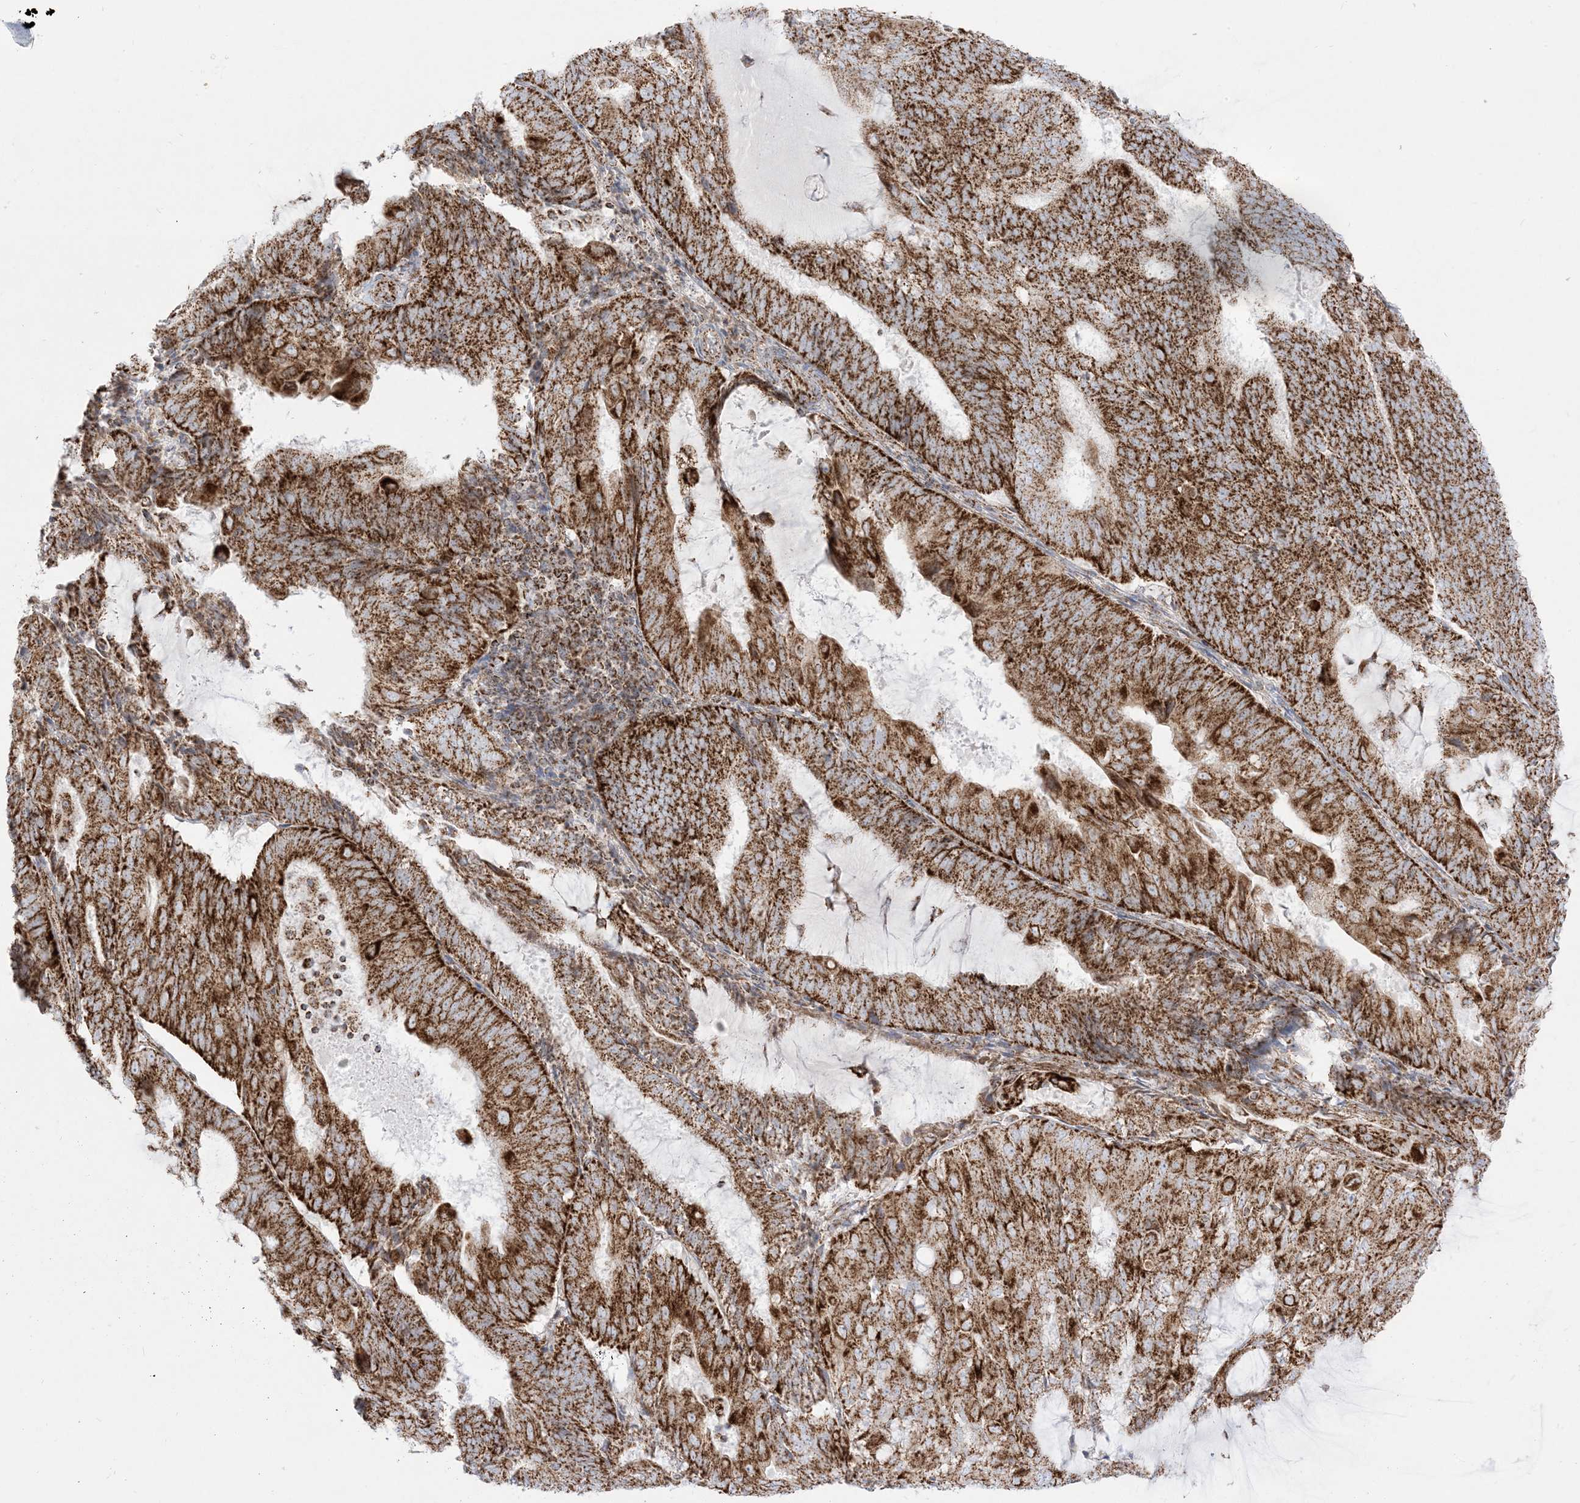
{"staining": {"intensity": "strong", "quantity": ">75%", "location": "cytoplasmic/membranous"}, "tissue": "endometrial cancer", "cell_type": "Tumor cells", "image_type": "cancer", "snomed": [{"axis": "morphology", "description": "Adenocarcinoma, NOS"}, {"axis": "topography", "description": "Endometrium"}], "caption": "Endometrial adenocarcinoma was stained to show a protein in brown. There is high levels of strong cytoplasmic/membranous expression in about >75% of tumor cells.", "gene": "MRPS36", "patient": {"sex": "female", "age": 81}}